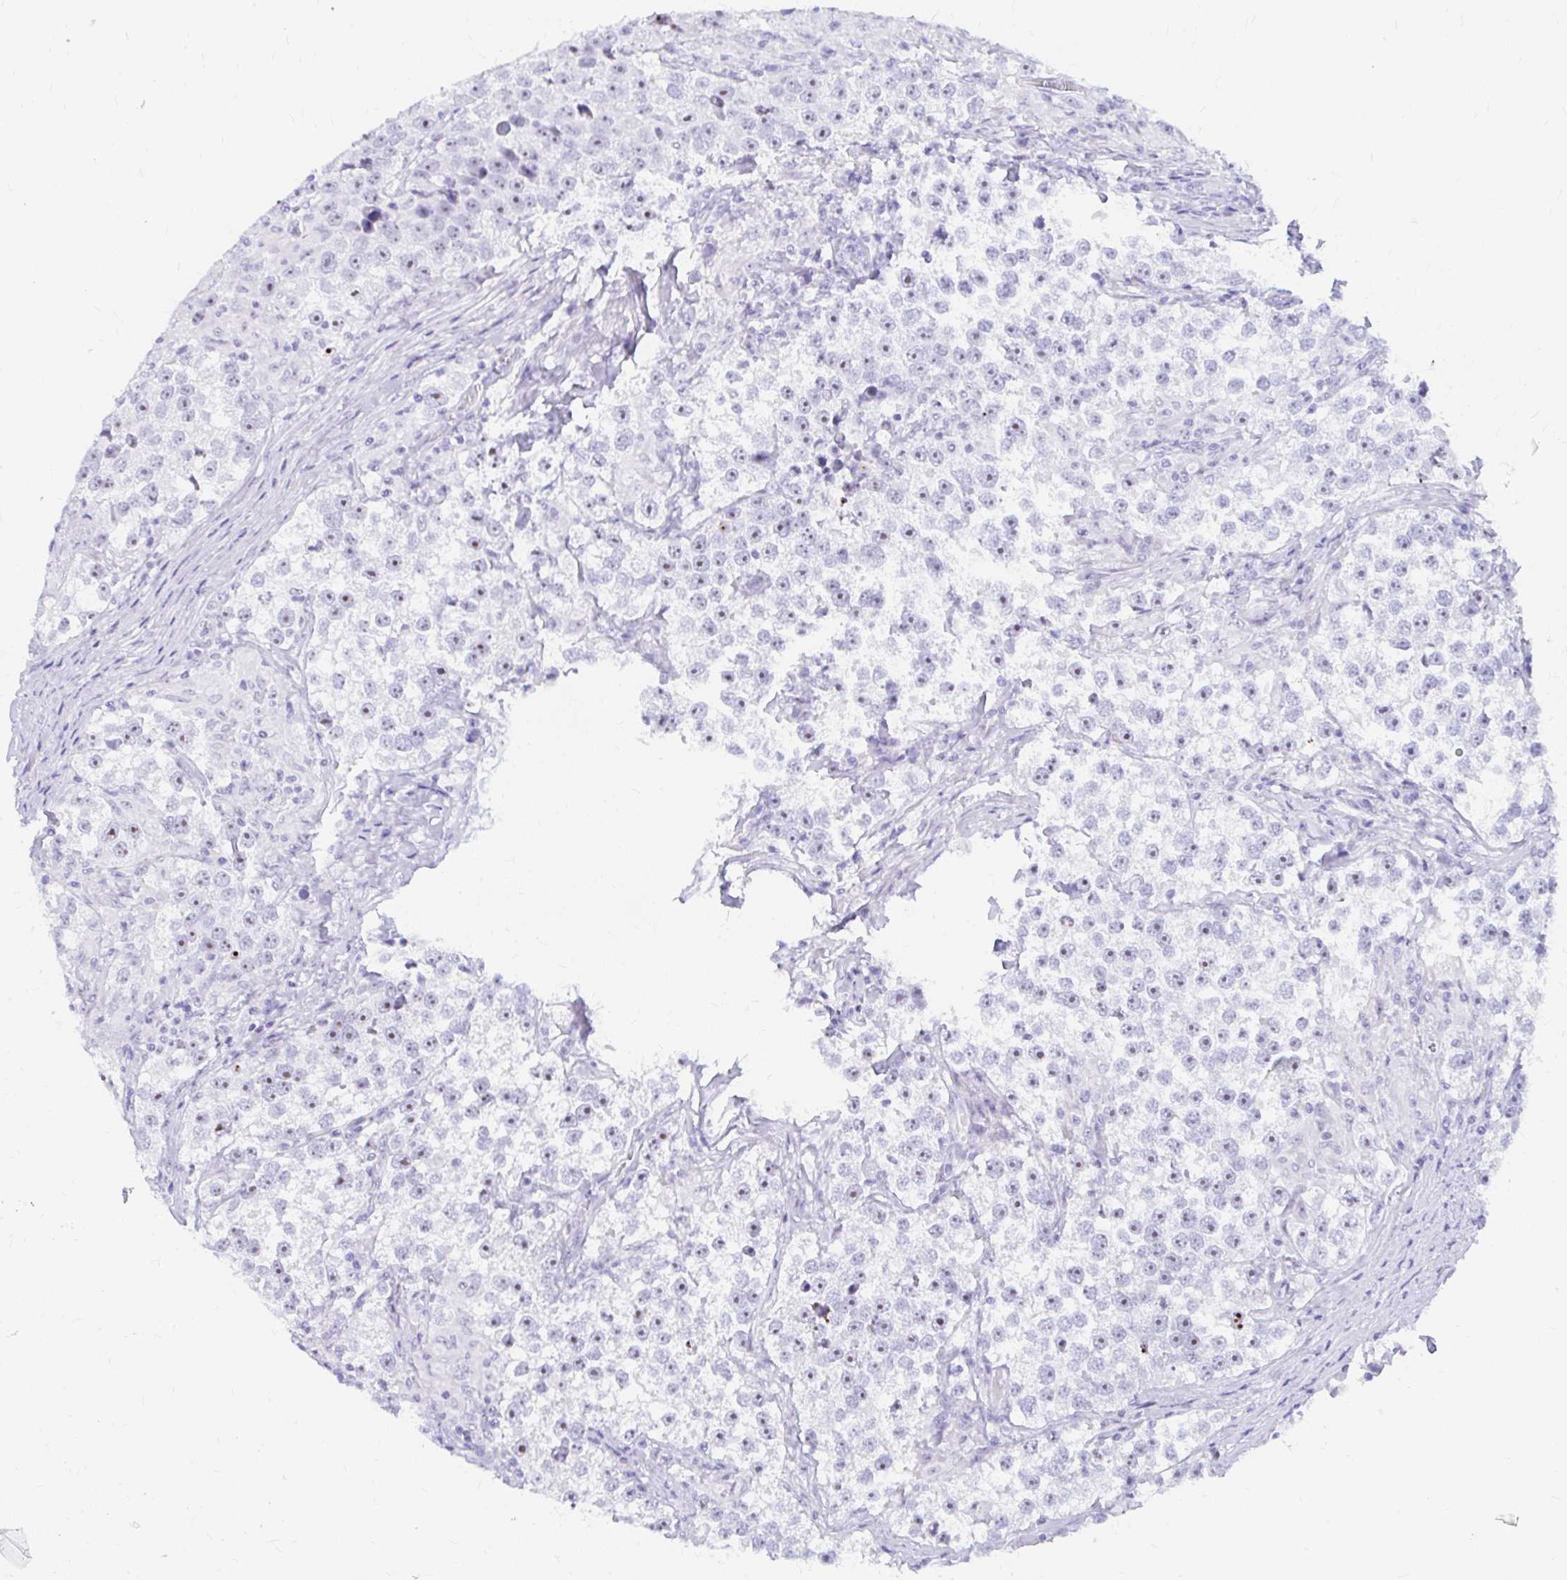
{"staining": {"intensity": "moderate", "quantity": ">75%", "location": "nuclear"}, "tissue": "testis cancer", "cell_type": "Tumor cells", "image_type": "cancer", "snomed": [{"axis": "morphology", "description": "Seminoma, NOS"}, {"axis": "topography", "description": "Testis"}], "caption": "The micrograph demonstrates immunohistochemical staining of testis cancer. There is moderate nuclear staining is appreciated in about >75% of tumor cells.", "gene": "FTSJ3", "patient": {"sex": "male", "age": 46}}